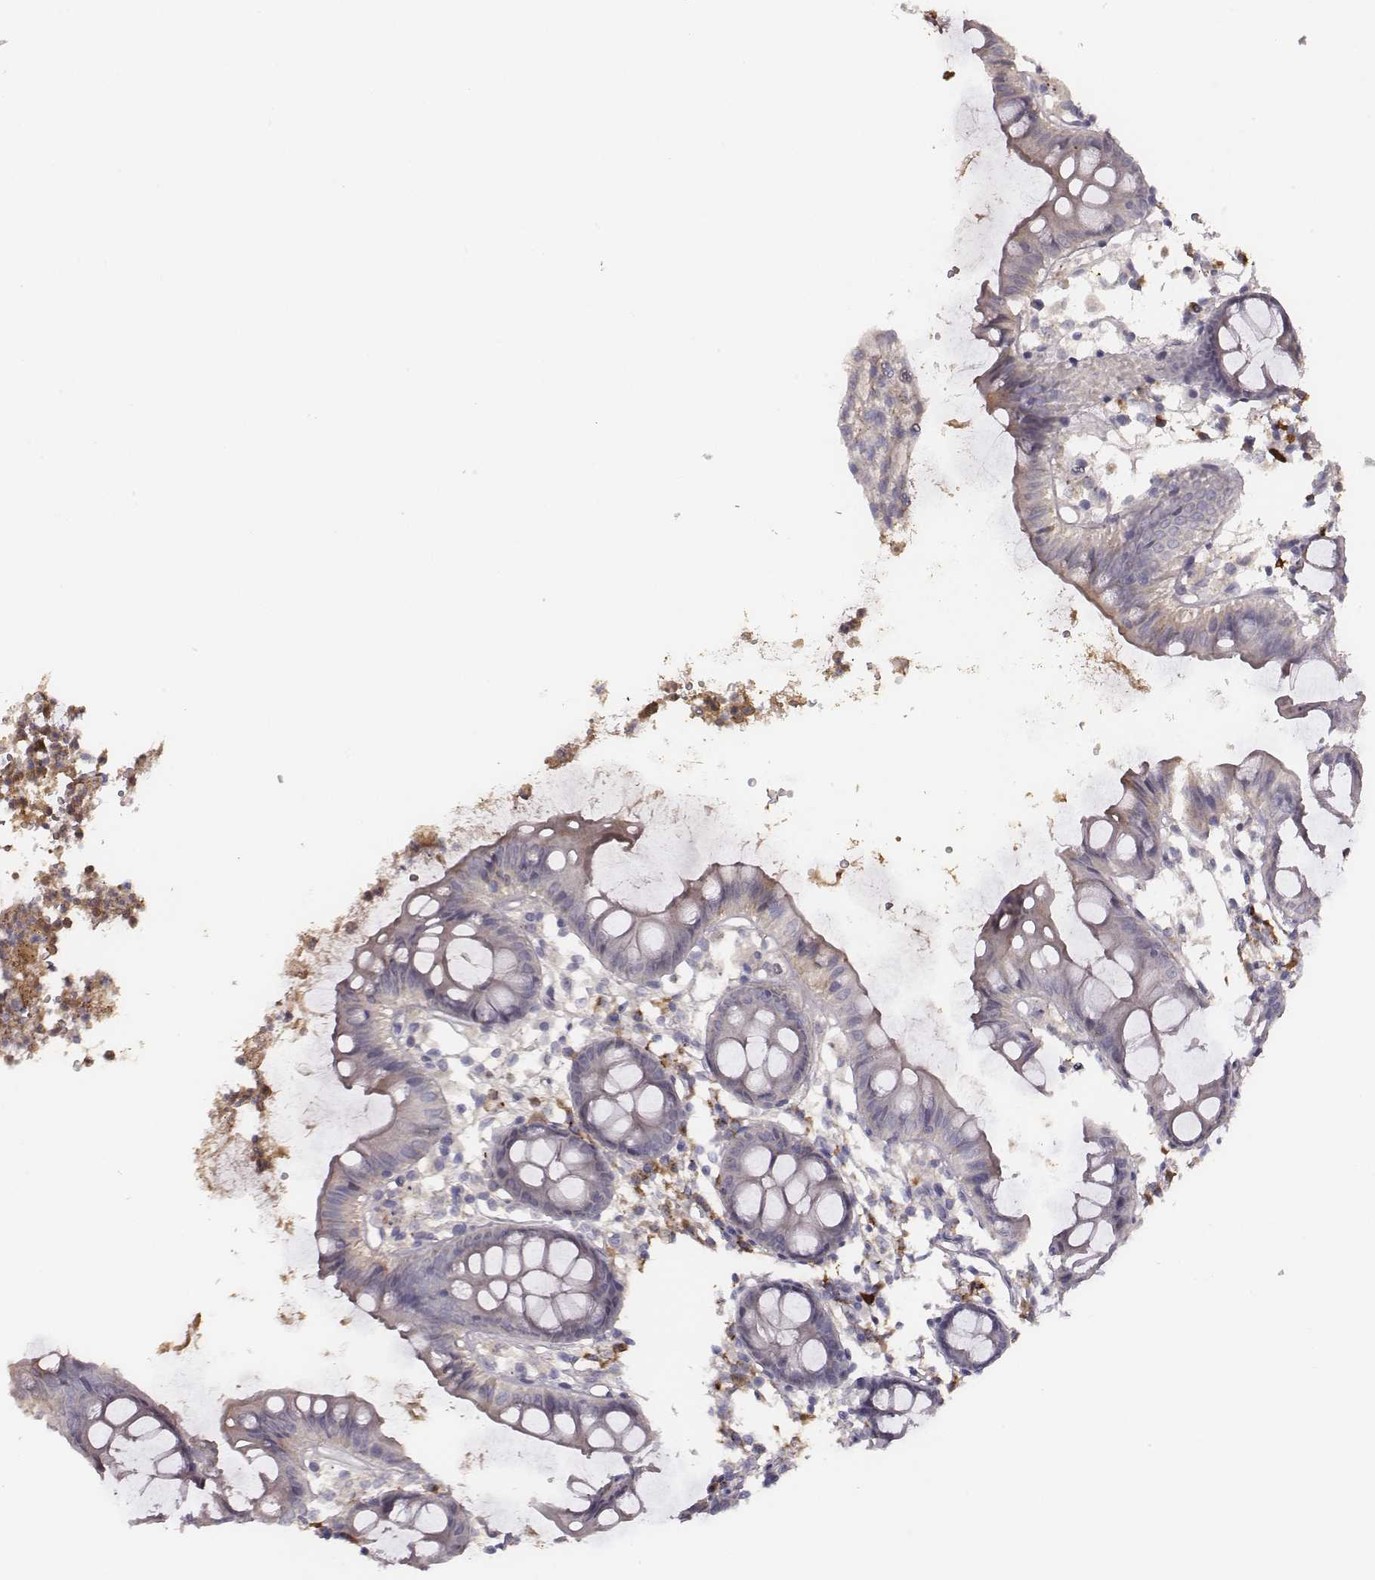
{"staining": {"intensity": "negative", "quantity": "none", "location": "none"}, "tissue": "colon", "cell_type": "Endothelial cells", "image_type": "normal", "snomed": [{"axis": "morphology", "description": "Normal tissue, NOS"}, {"axis": "topography", "description": "Colon"}], "caption": "Photomicrograph shows no significant protein staining in endothelial cells of benign colon.", "gene": "SLC22A6", "patient": {"sex": "female", "age": 84}}